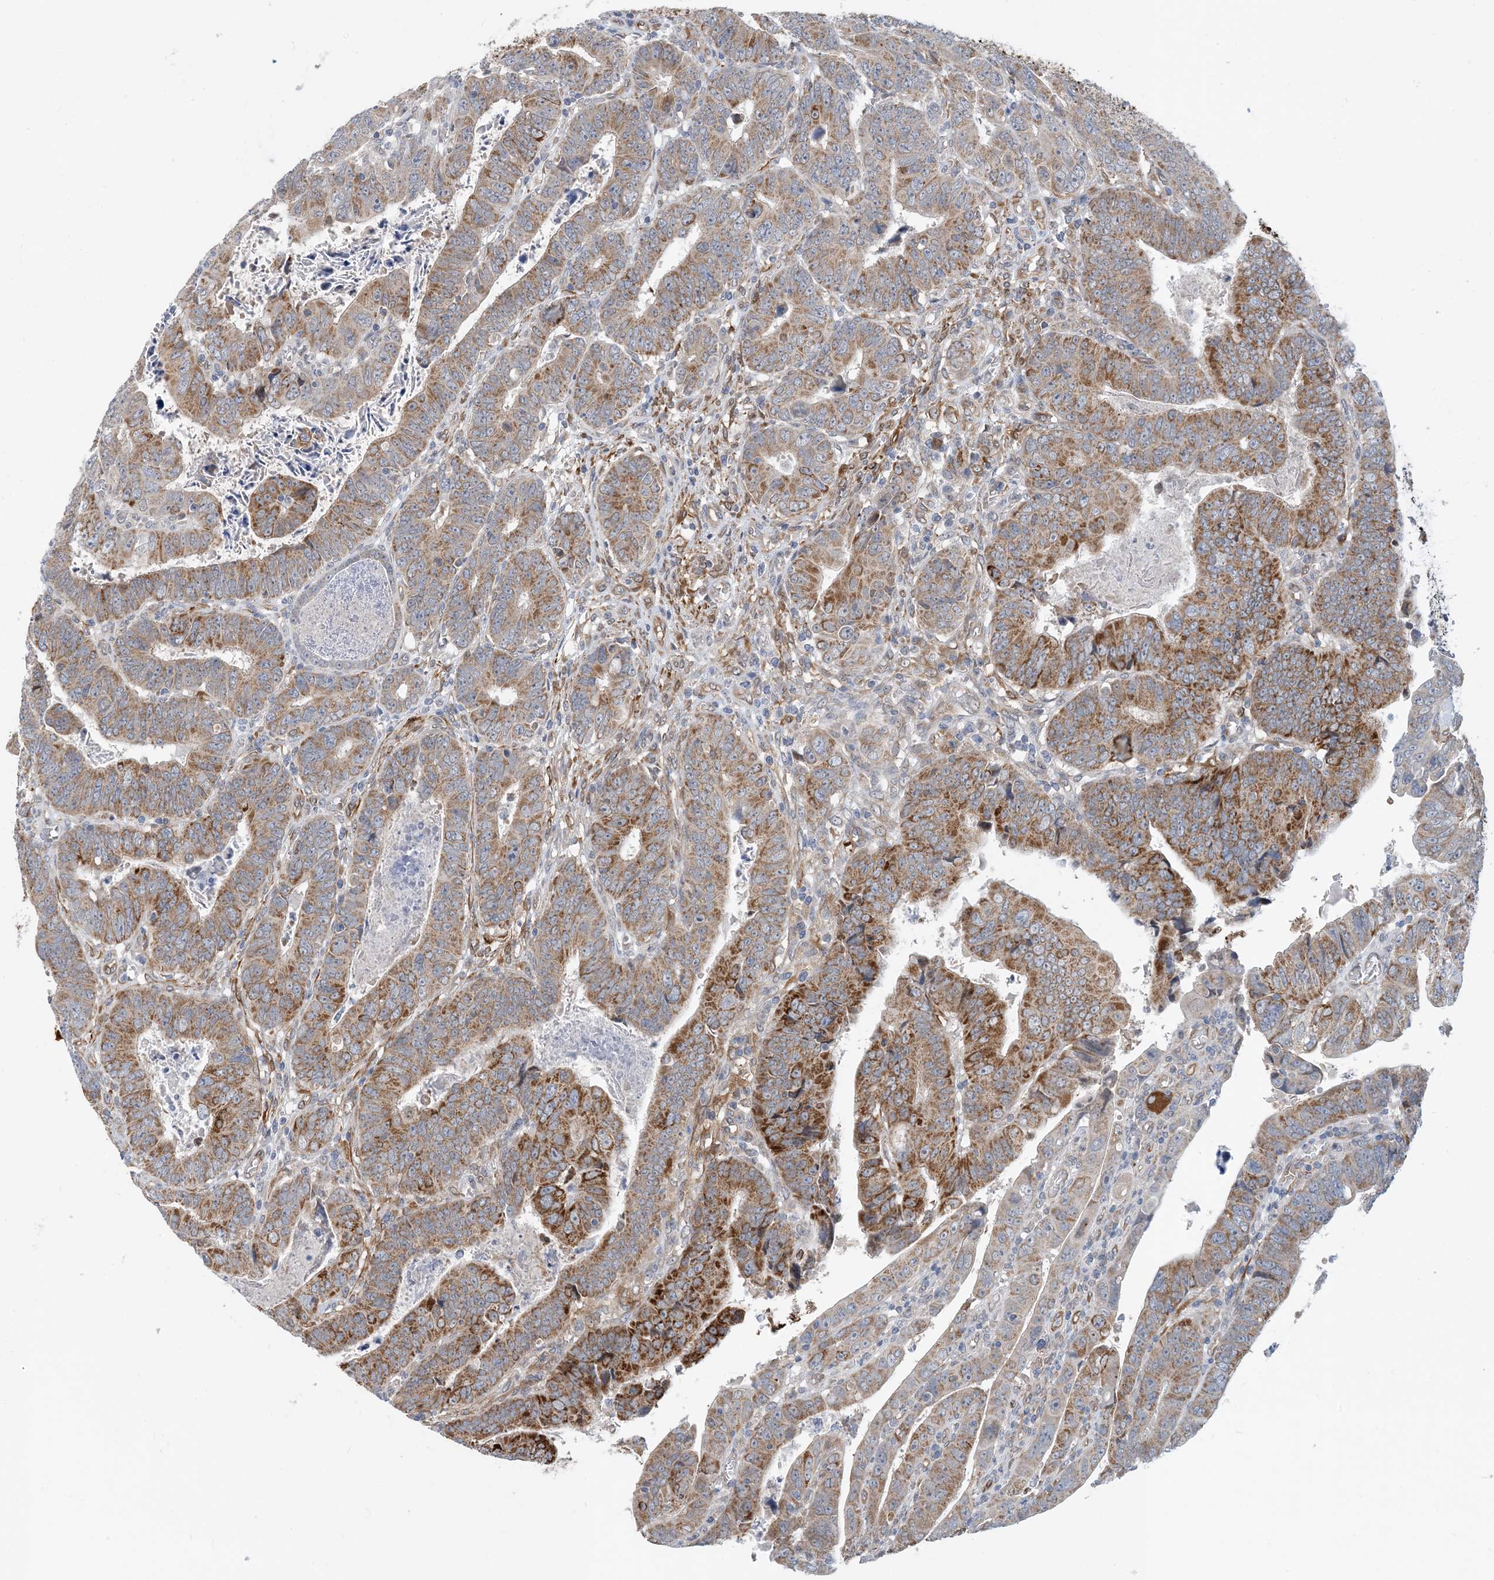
{"staining": {"intensity": "moderate", "quantity": ">75%", "location": "cytoplasmic/membranous"}, "tissue": "colorectal cancer", "cell_type": "Tumor cells", "image_type": "cancer", "snomed": [{"axis": "morphology", "description": "Normal tissue, NOS"}, {"axis": "morphology", "description": "Adenocarcinoma, NOS"}, {"axis": "topography", "description": "Rectum"}], "caption": "Brown immunohistochemical staining in human colorectal cancer (adenocarcinoma) displays moderate cytoplasmic/membranous expression in about >75% of tumor cells.", "gene": "EIF2A", "patient": {"sex": "female", "age": 65}}